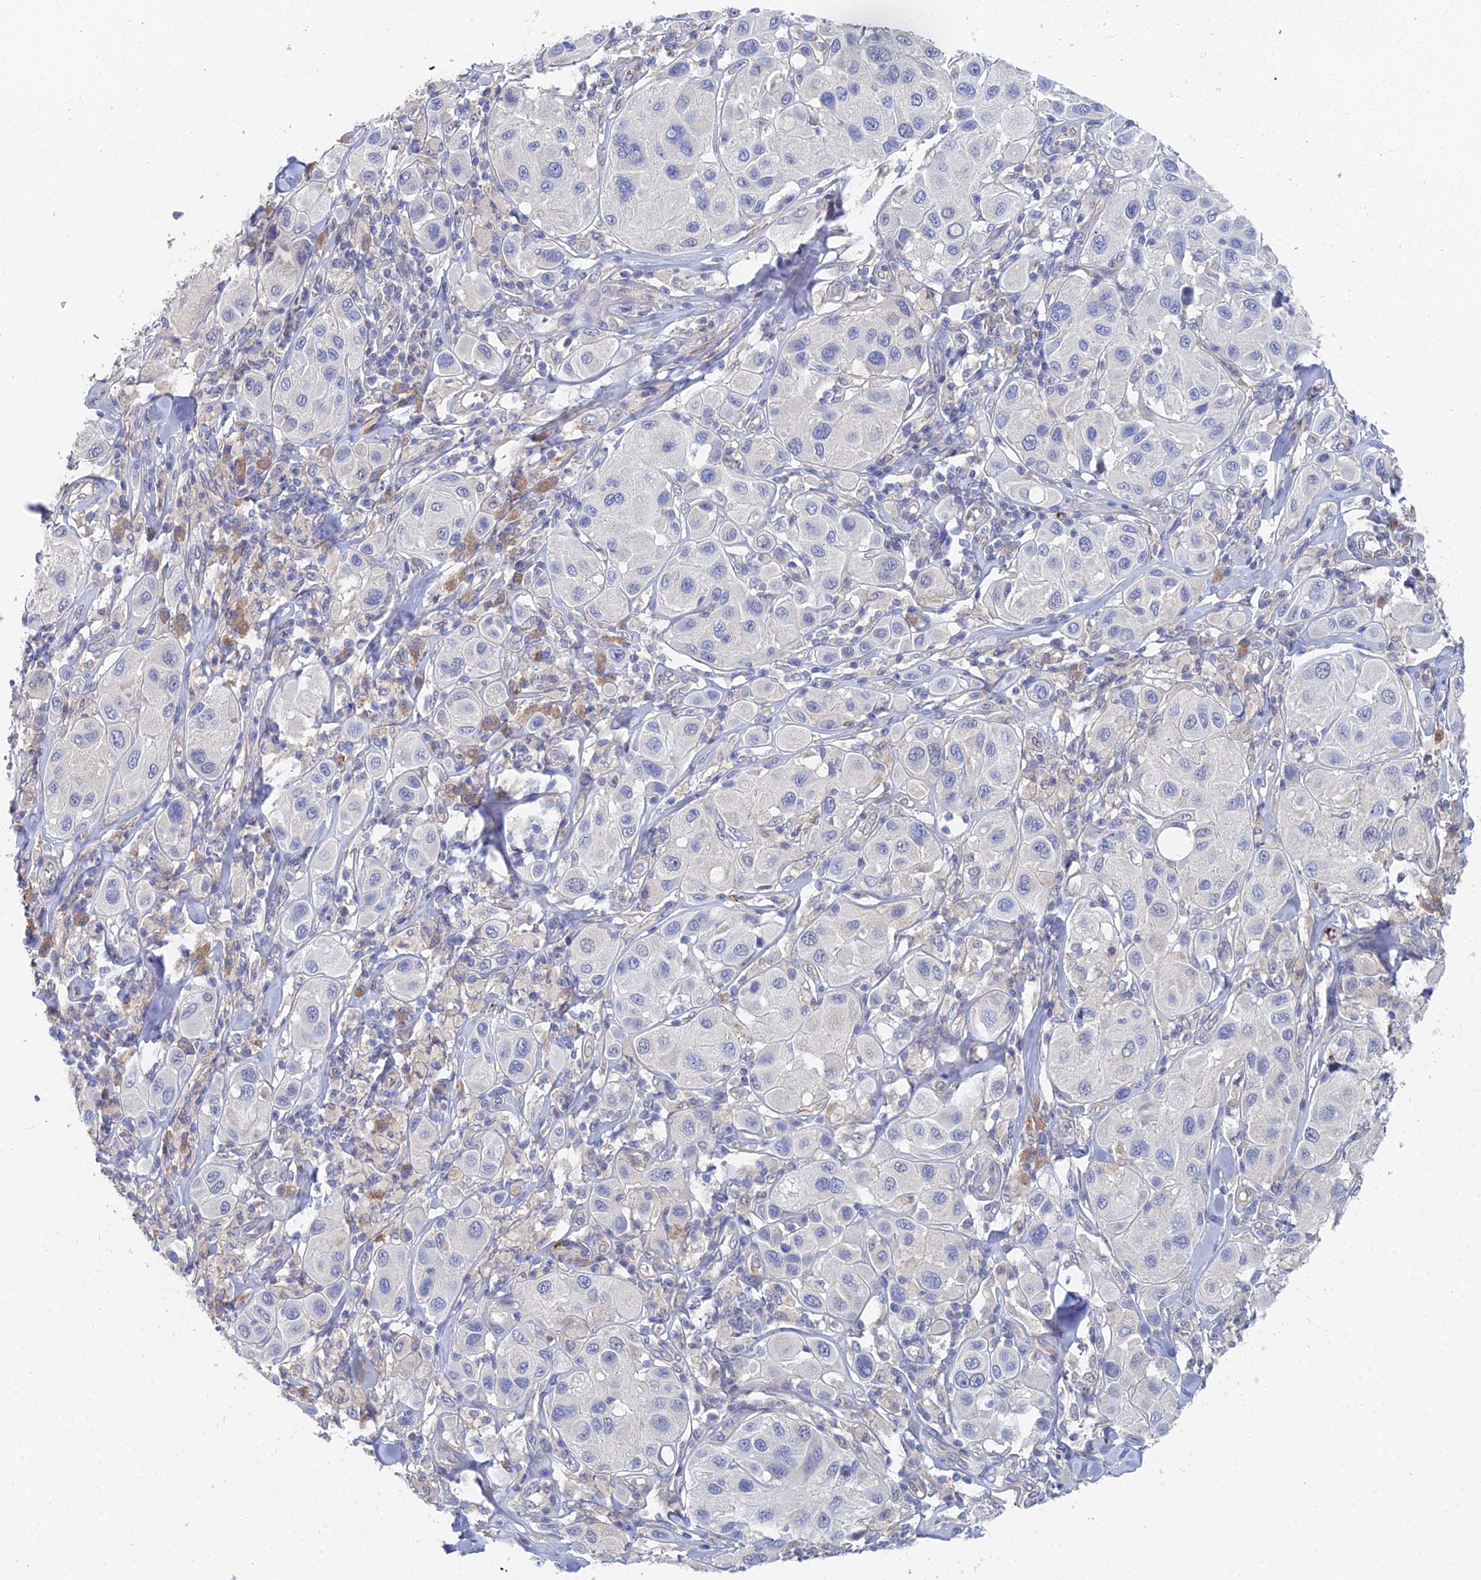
{"staining": {"intensity": "negative", "quantity": "none", "location": "none"}, "tissue": "melanoma", "cell_type": "Tumor cells", "image_type": "cancer", "snomed": [{"axis": "morphology", "description": "Malignant melanoma, Metastatic site"}, {"axis": "topography", "description": "Skin"}], "caption": "Immunohistochemistry (IHC) of human malignant melanoma (metastatic site) reveals no staining in tumor cells. (DAB immunohistochemistry with hematoxylin counter stain).", "gene": "DNAH14", "patient": {"sex": "male", "age": 41}}